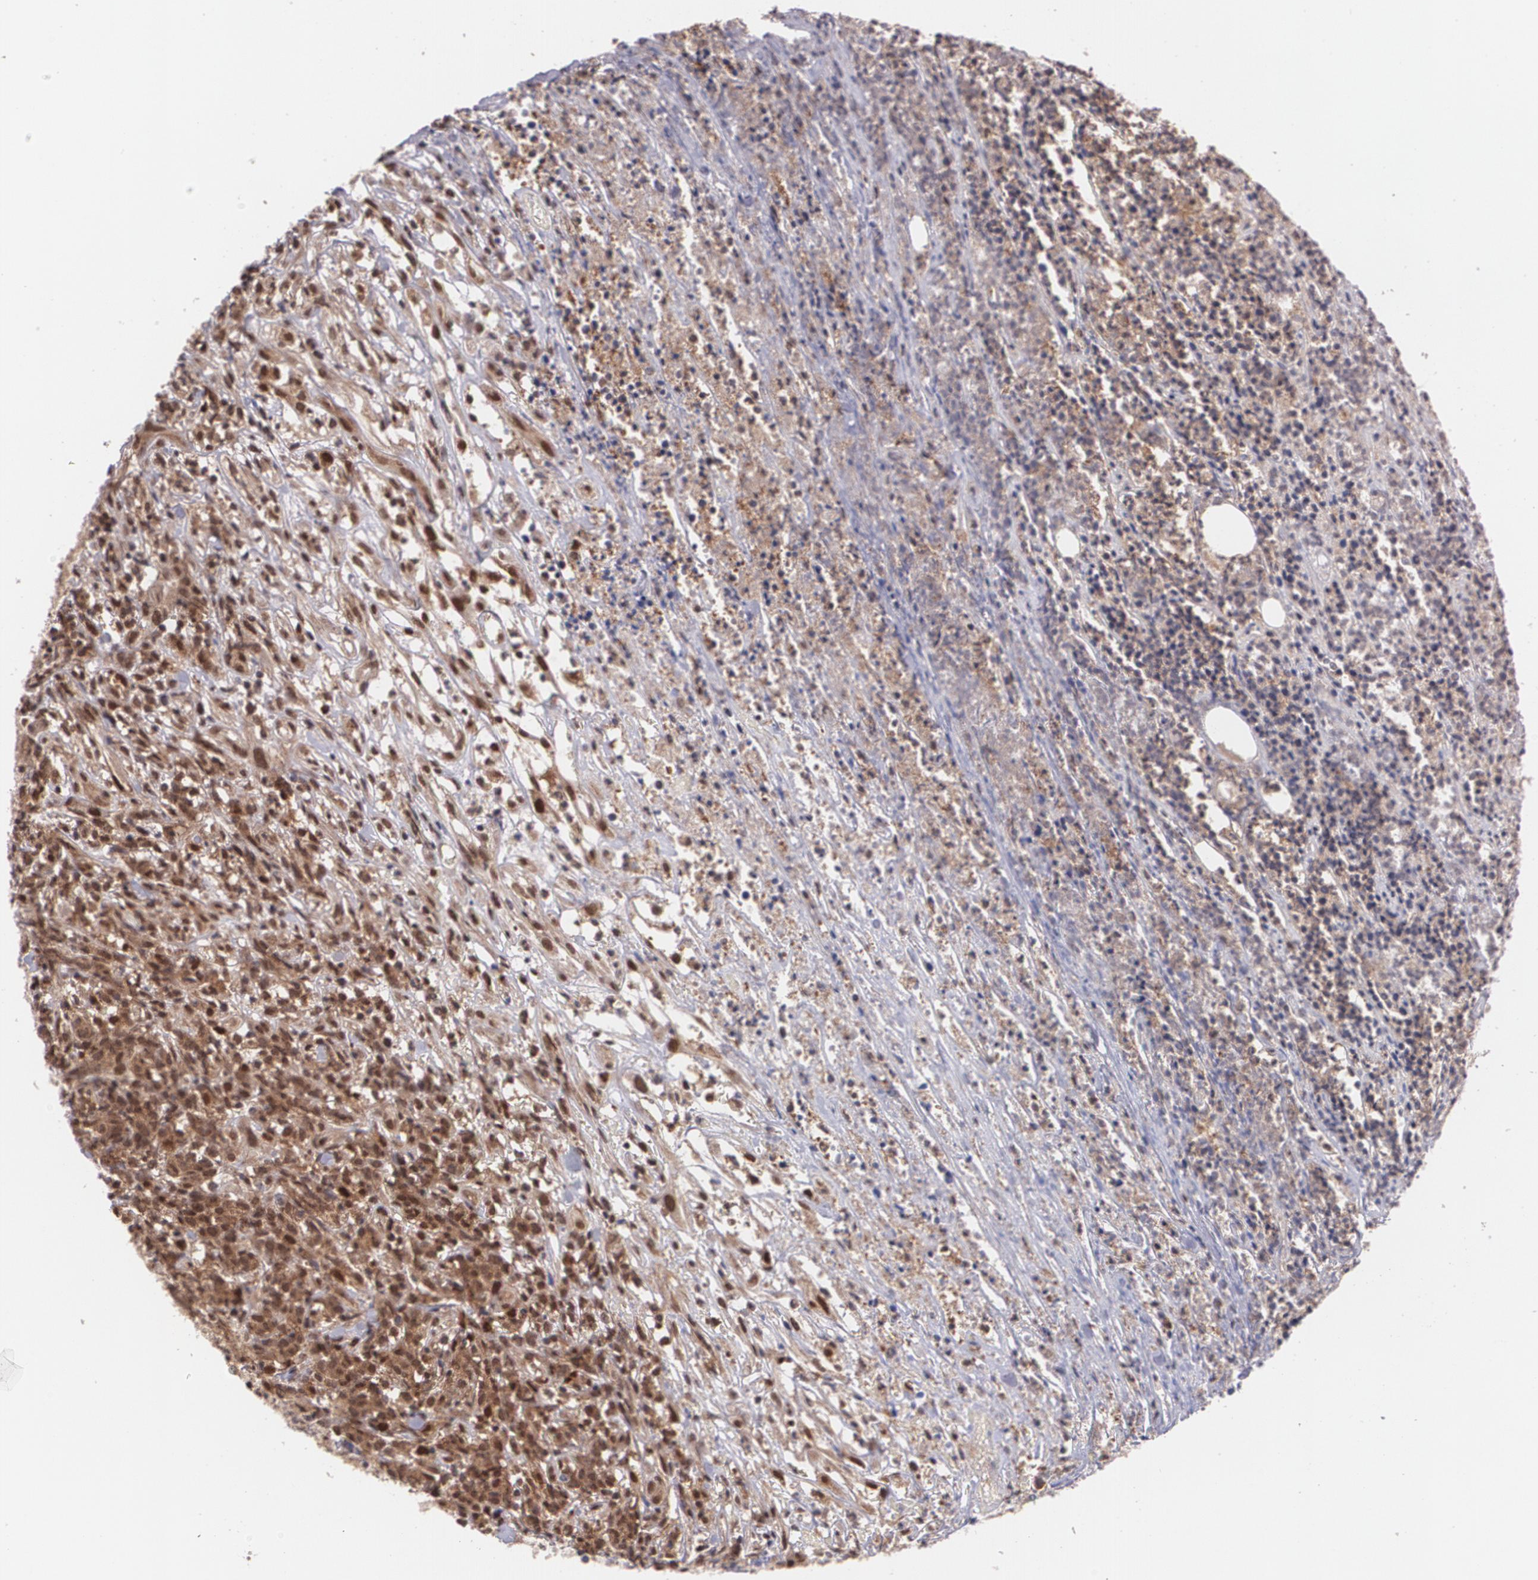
{"staining": {"intensity": "moderate", "quantity": "25%-75%", "location": "cytoplasmic/membranous,nuclear"}, "tissue": "lymphoma", "cell_type": "Tumor cells", "image_type": "cancer", "snomed": [{"axis": "morphology", "description": "Malignant lymphoma, non-Hodgkin's type, High grade"}, {"axis": "topography", "description": "Lymph node"}], "caption": "Malignant lymphoma, non-Hodgkin's type (high-grade) was stained to show a protein in brown. There is medium levels of moderate cytoplasmic/membranous and nuclear positivity in approximately 25%-75% of tumor cells.", "gene": "CUL2", "patient": {"sex": "female", "age": 73}}